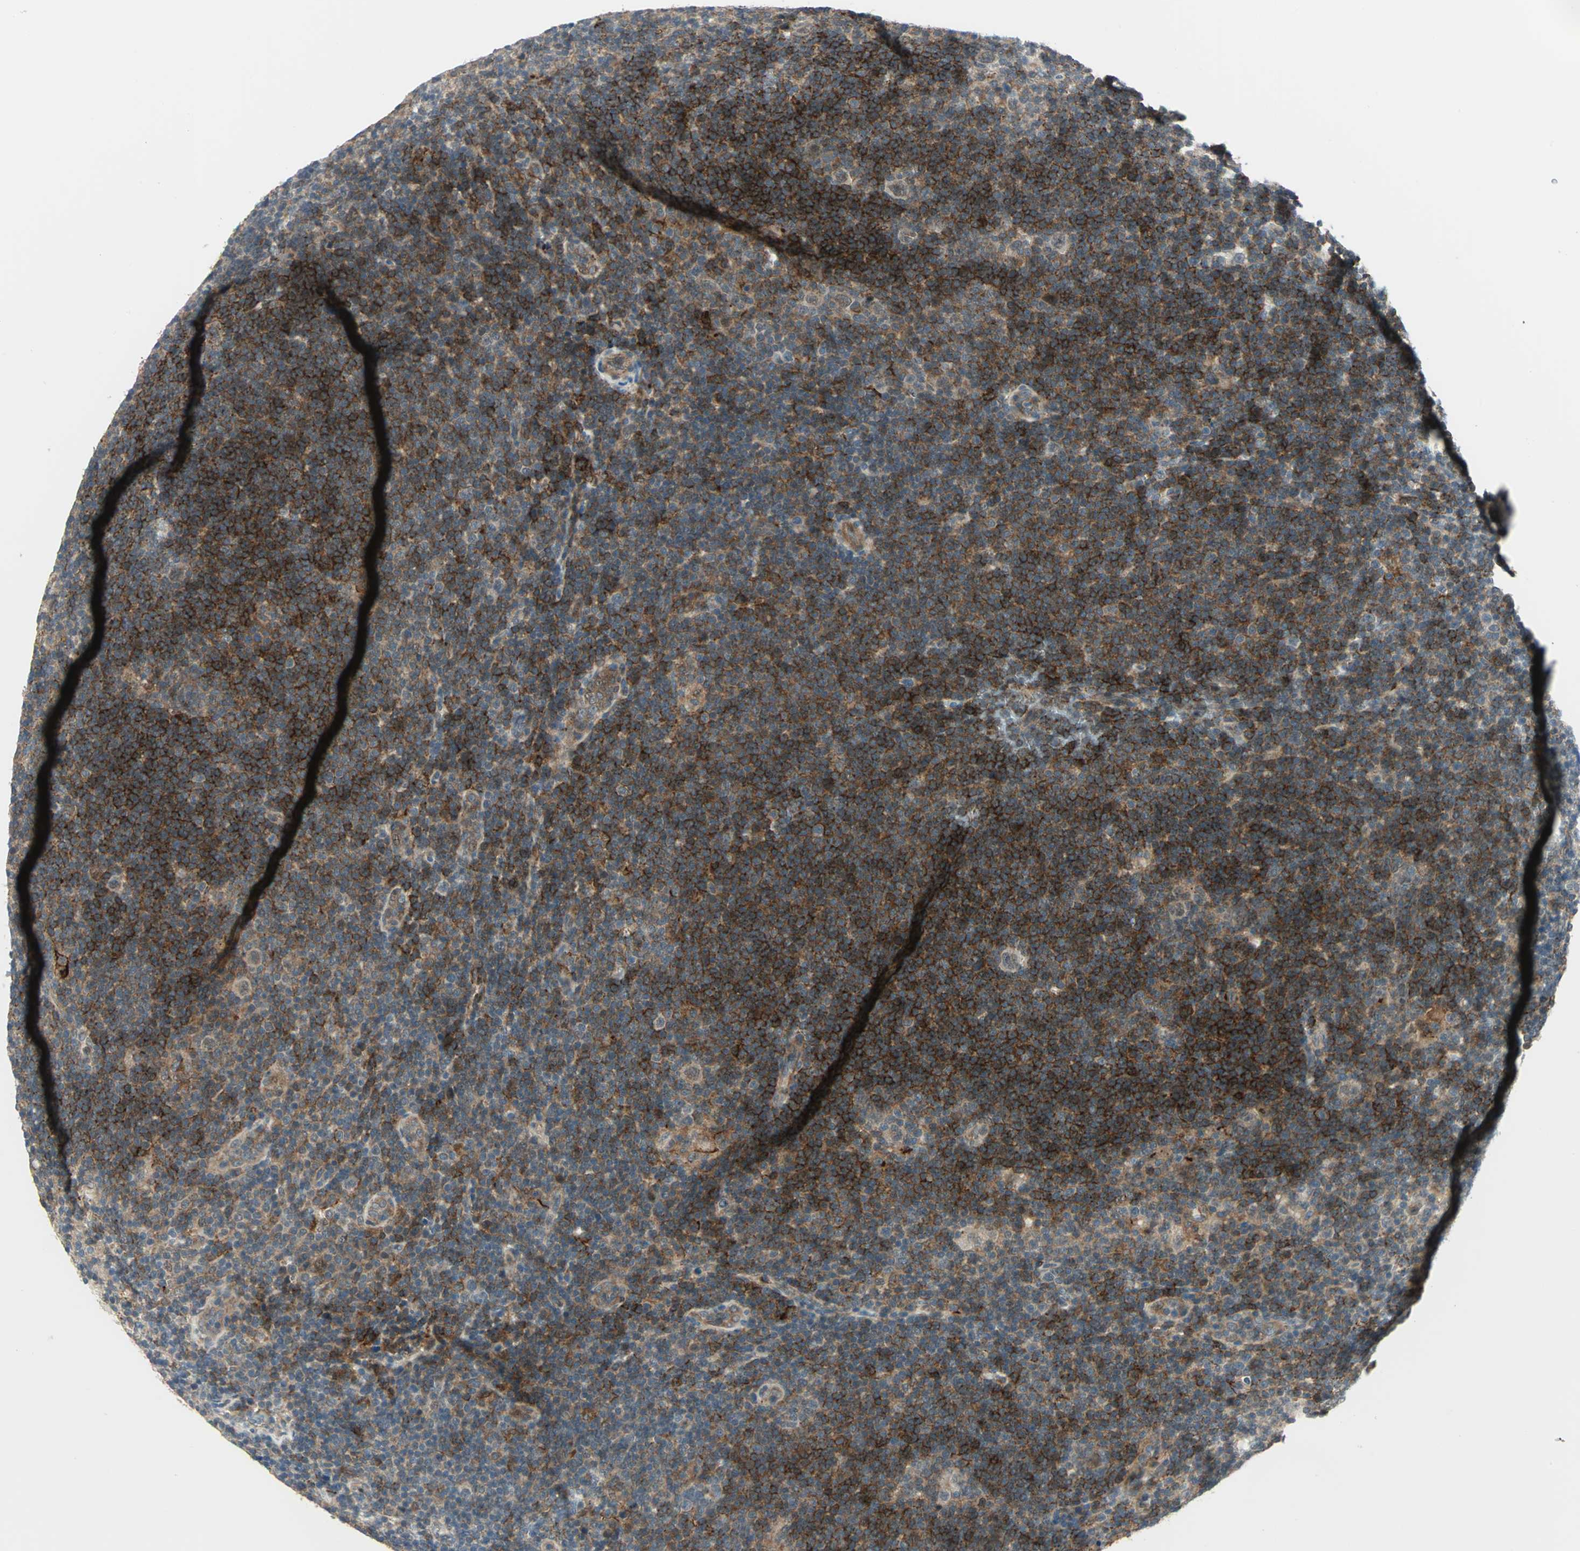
{"staining": {"intensity": "strong", "quantity": "25%-75%", "location": "cytoplasmic/membranous"}, "tissue": "lymphoma", "cell_type": "Tumor cells", "image_type": "cancer", "snomed": [{"axis": "morphology", "description": "Hodgkin's disease, NOS"}, {"axis": "topography", "description": "Lymph node"}], "caption": "Lymphoma stained with immunohistochemistry (IHC) exhibits strong cytoplasmic/membranous staining in approximately 25%-75% of tumor cells.", "gene": "PLAGL2", "patient": {"sex": "female", "age": 57}}